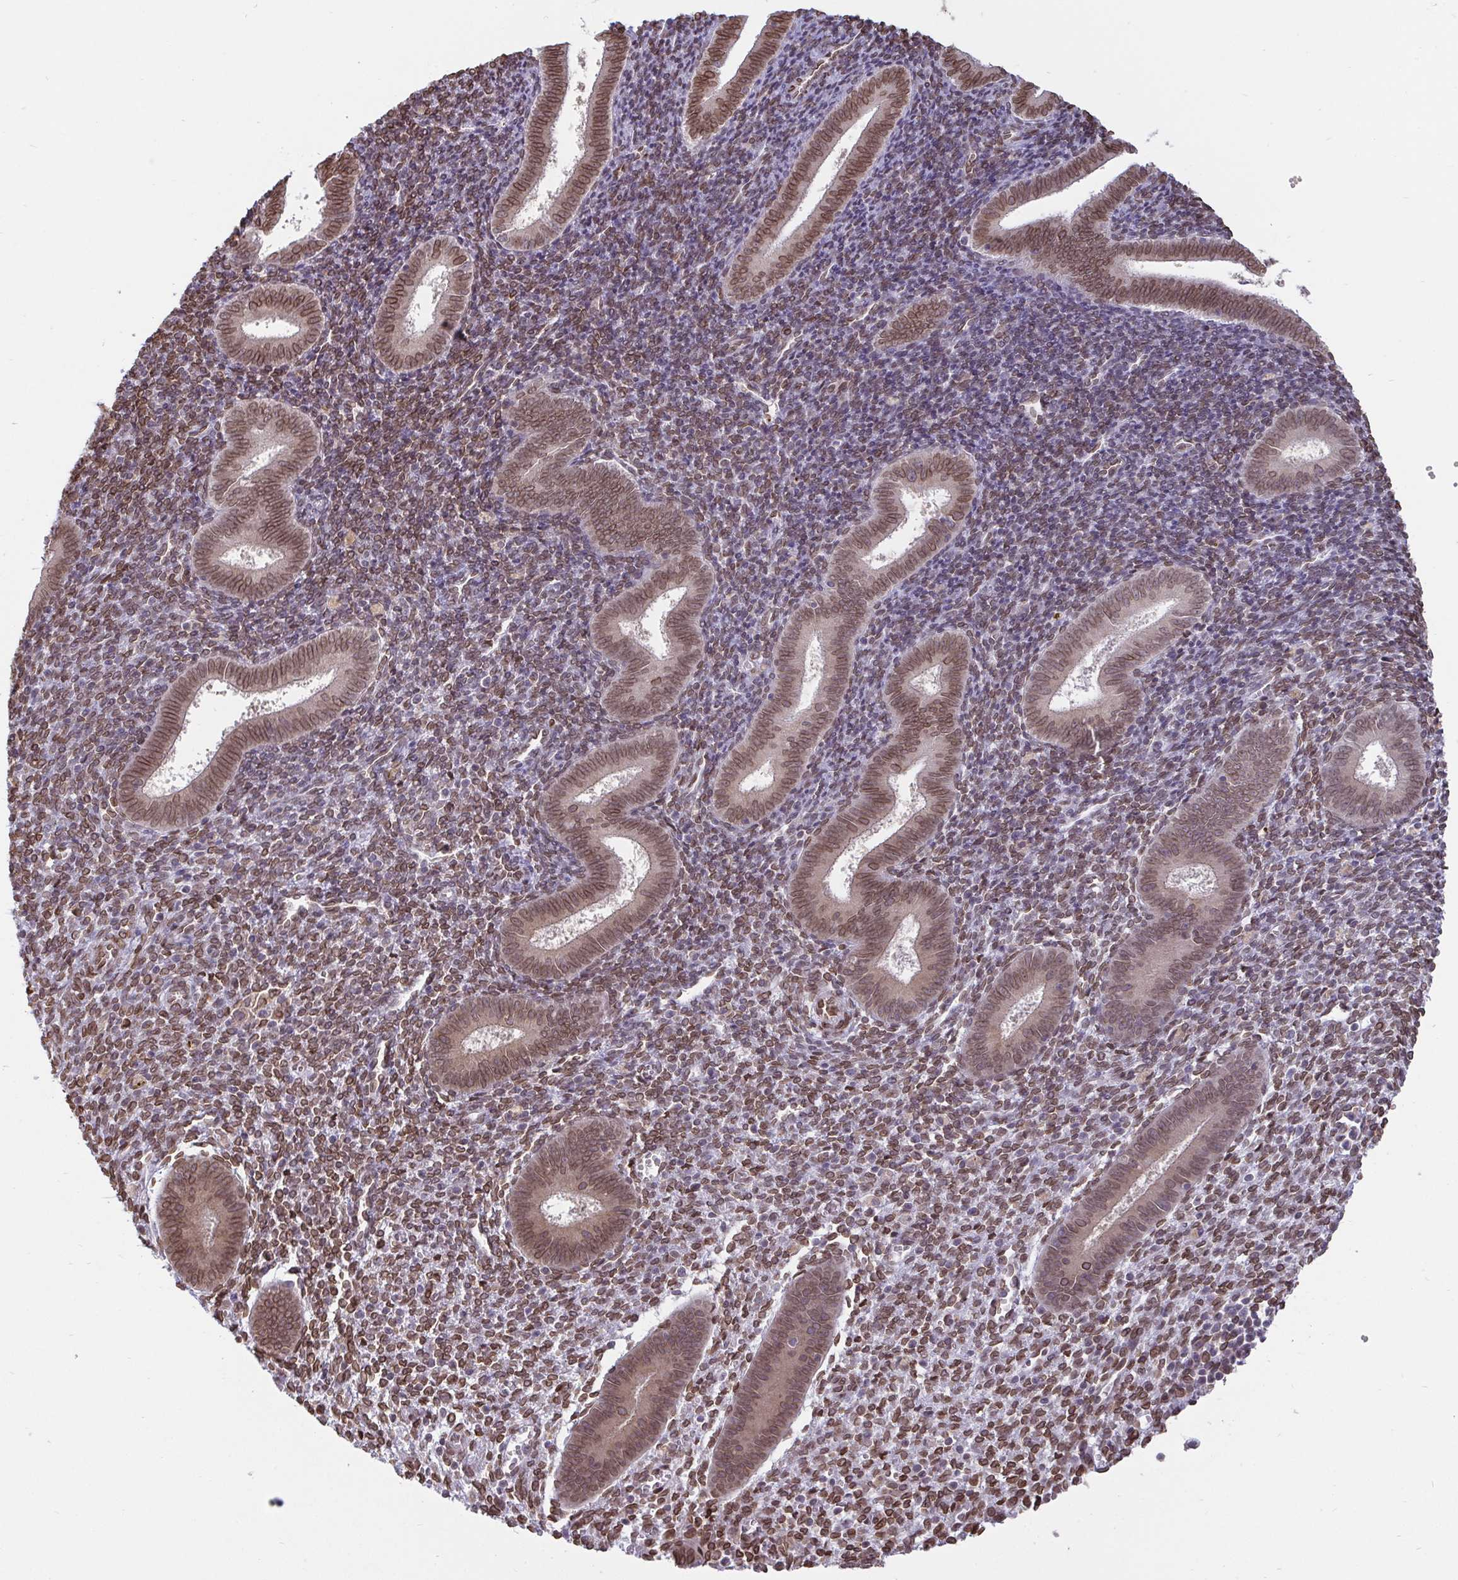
{"staining": {"intensity": "moderate", "quantity": ">75%", "location": "cytoplasmic/membranous,nuclear"}, "tissue": "endometrium", "cell_type": "Cells in endometrial stroma", "image_type": "normal", "snomed": [{"axis": "morphology", "description": "Normal tissue, NOS"}, {"axis": "topography", "description": "Endometrium"}], "caption": "Brown immunohistochemical staining in normal endometrium displays moderate cytoplasmic/membranous,nuclear positivity in about >75% of cells in endometrial stroma.", "gene": "EMD", "patient": {"sex": "female", "age": 25}}